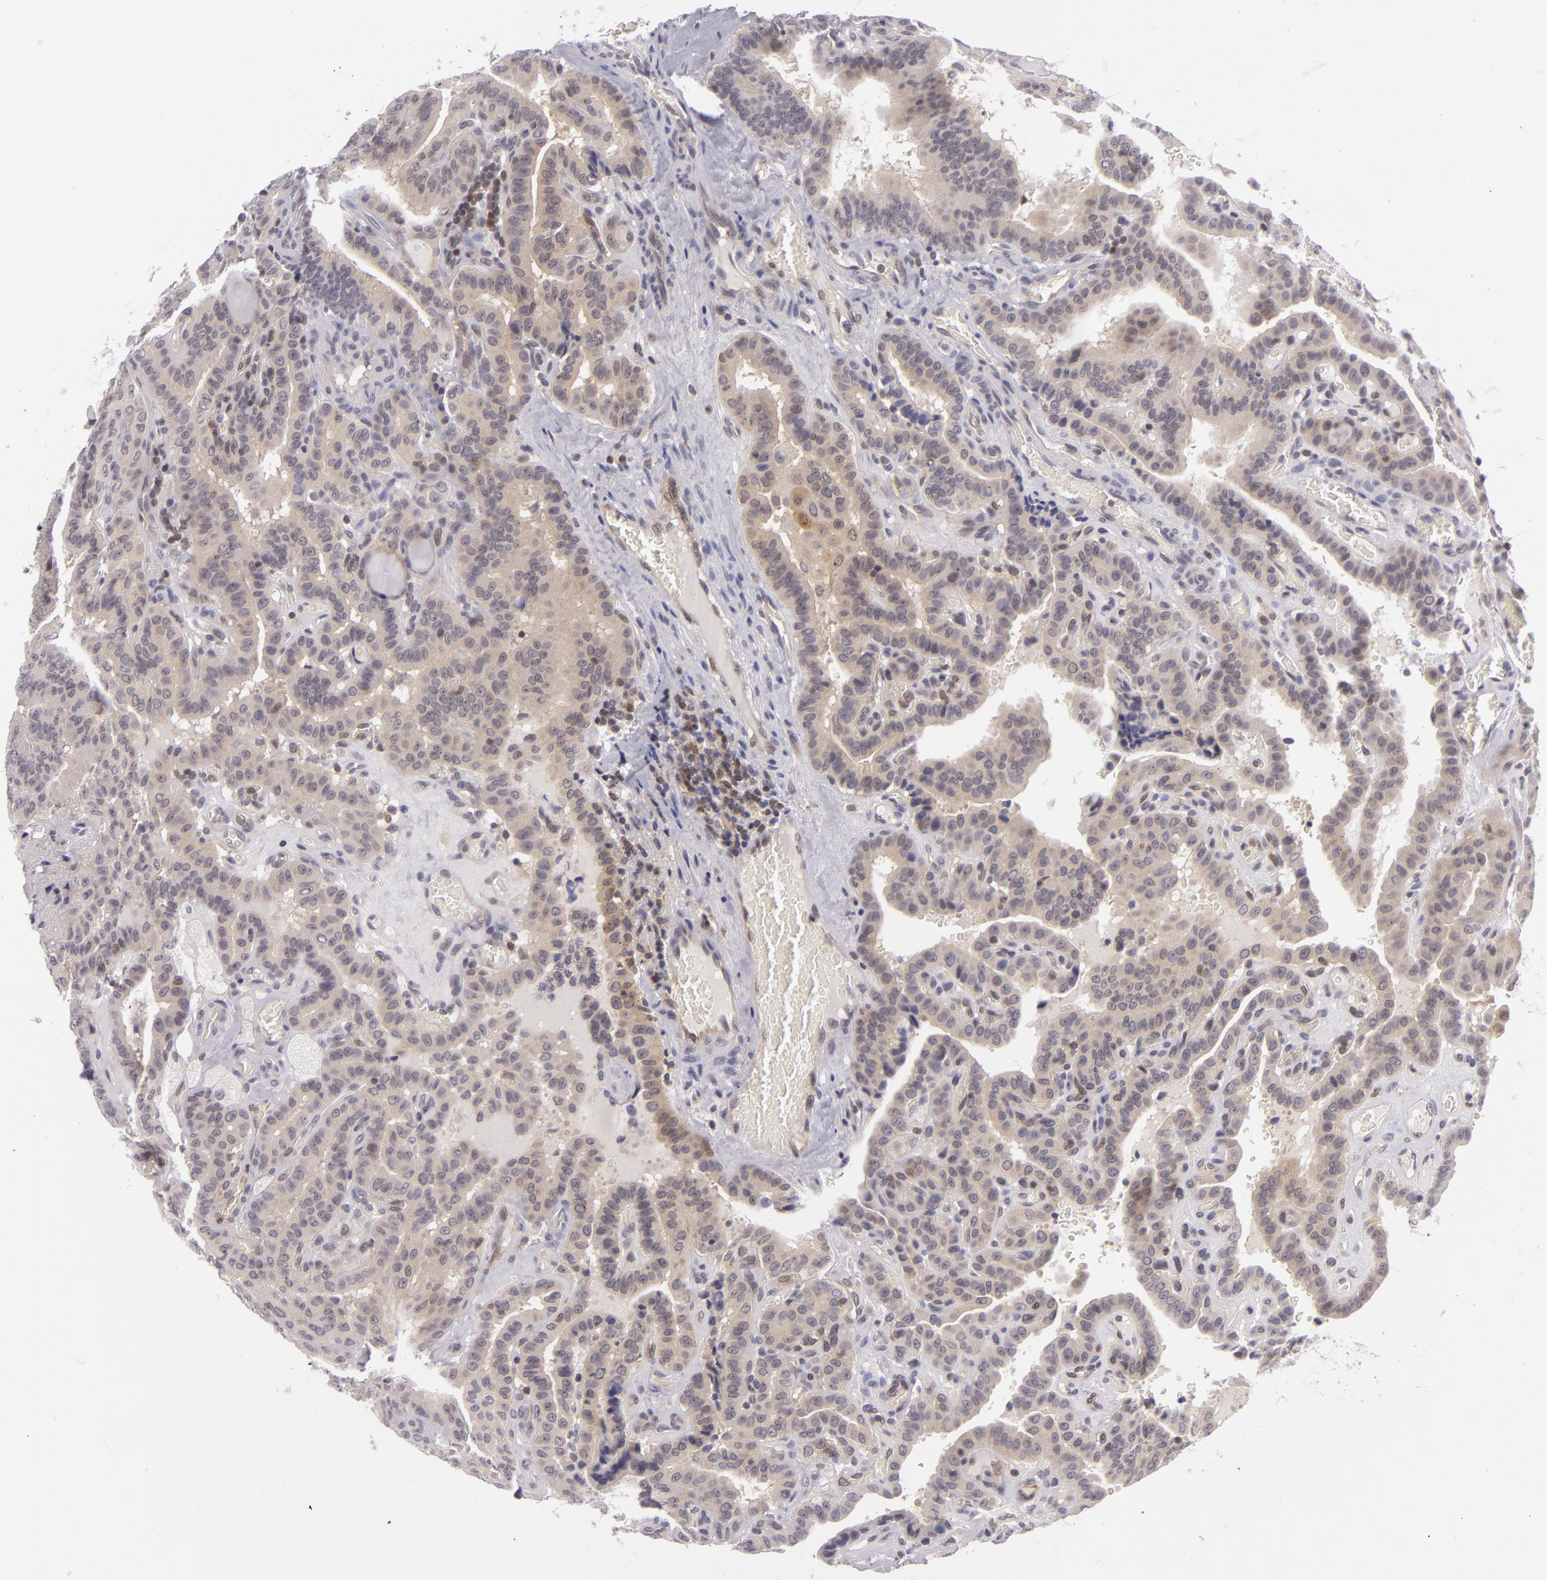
{"staining": {"intensity": "weak", "quantity": "25%-75%", "location": "cytoplasmic/membranous"}, "tissue": "thyroid cancer", "cell_type": "Tumor cells", "image_type": "cancer", "snomed": [{"axis": "morphology", "description": "Papillary adenocarcinoma, NOS"}, {"axis": "topography", "description": "Thyroid gland"}], "caption": "Protein expression analysis of human thyroid cancer (papillary adenocarcinoma) reveals weak cytoplasmic/membranous positivity in about 25%-75% of tumor cells.", "gene": "BCL10", "patient": {"sex": "male", "age": 87}}